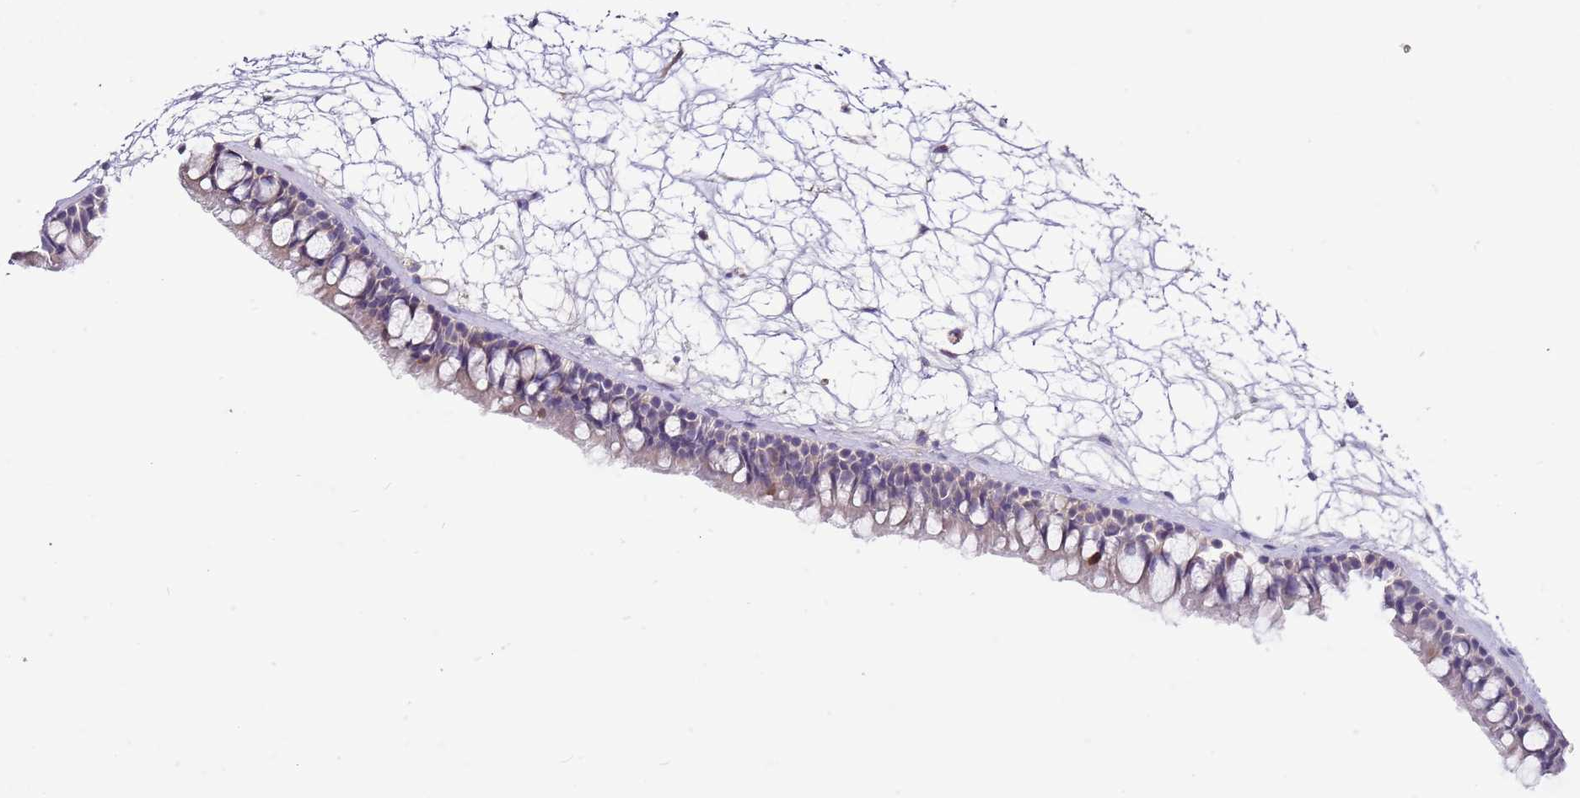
{"staining": {"intensity": "negative", "quantity": "none", "location": "none"}, "tissue": "nasopharynx", "cell_type": "Respiratory epithelial cells", "image_type": "normal", "snomed": [{"axis": "morphology", "description": "Normal tissue, NOS"}, {"axis": "topography", "description": "Nasopharynx"}], "caption": "Immunohistochemistry (IHC) micrograph of benign human nasopharynx stained for a protein (brown), which exhibits no expression in respiratory epithelial cells.", "gene": "RFK", "patient": {"sex": "male", "age": 64}}